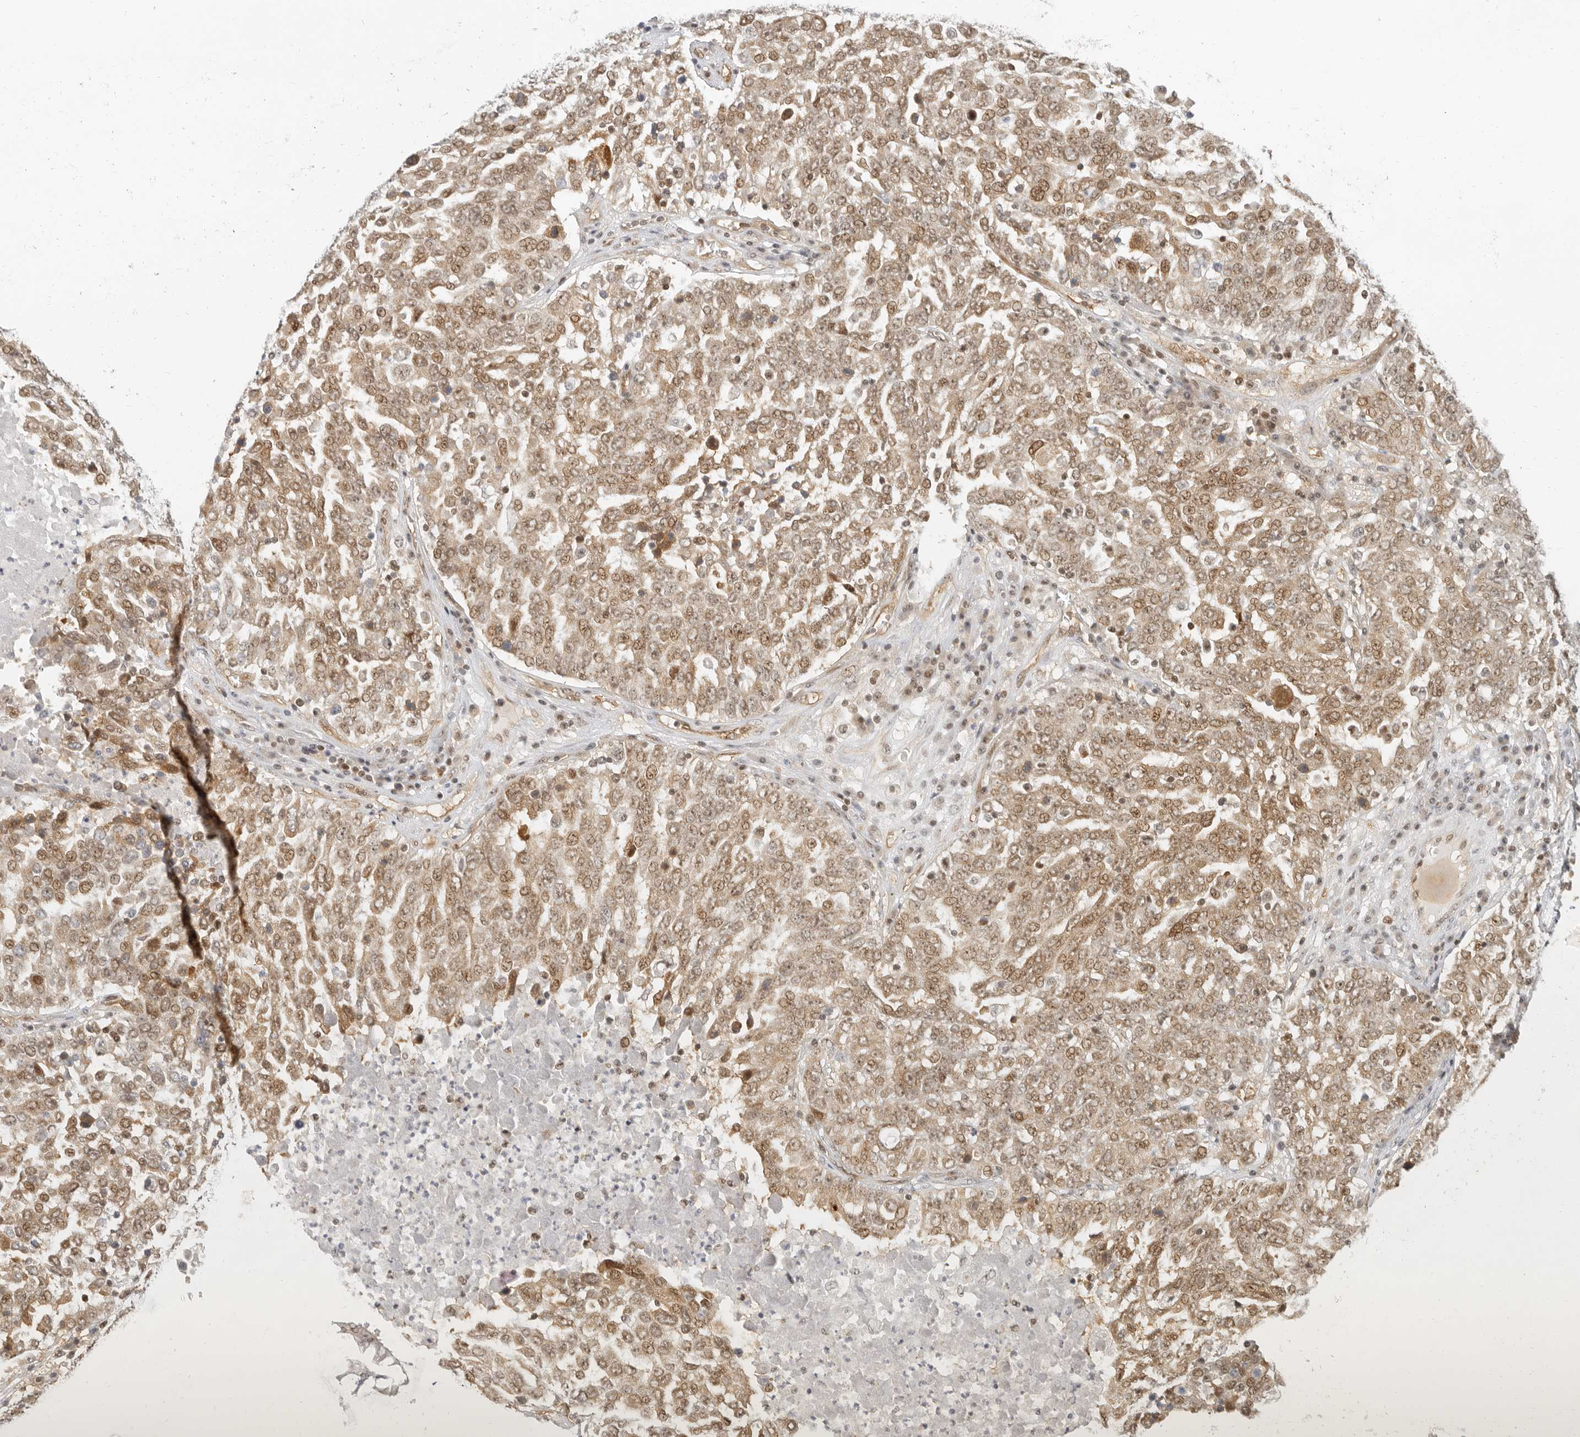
{"staining": {"intensity": "moderate", "quantity": ">75%", "location": "cytoplasmic/membranous,nuclear"}, "tissue": "ovarian cancer", "cell_type": "Tumor cells", "image_type": "cancer", "snomed": [{"axis": "morphology", "description": "Carcinoma, endometroid"}, {"axis": "topography", "description": "Ovary"}], "caption": "Tumor cells exhibit medium levels of moderate cytoplasmic/membranous and nuclear expression in about >75% of cells in endometroid carcinoma (ovarian).", "gene": "BAP1", "patient": {"sex": "female", "age": 62}}